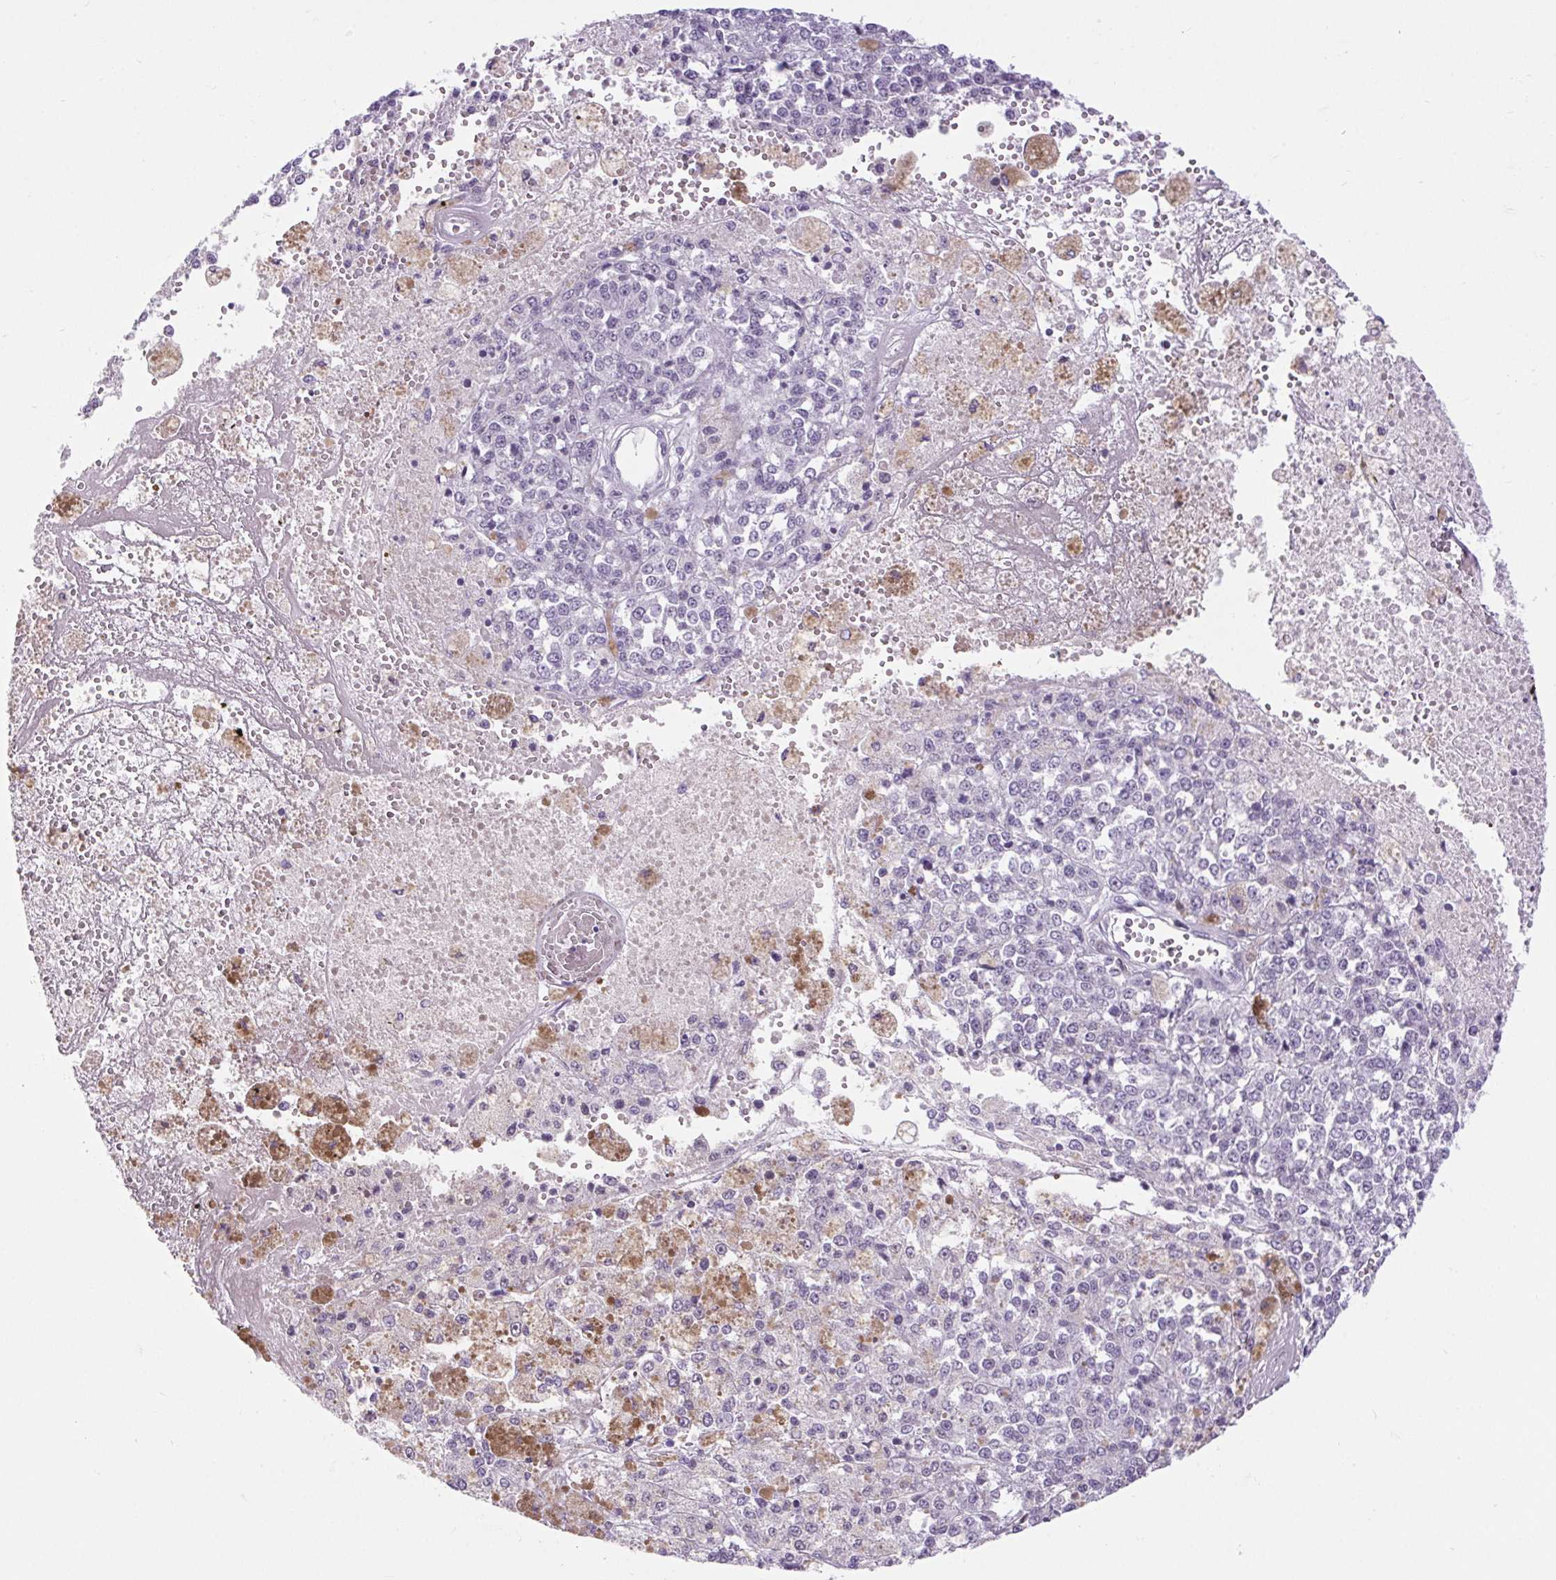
{"staining": {"intensity": "negative", "quantity": "none", "location": "none"}, "tissue": "melanoma", "cell_type": "Tumor cells", "image_type": "cancer", "snomed": [{"axis": "morphology", "description": "Malignant melanoma, Metastatic site"}, {"axis": "topography", "description": "Lymph node"}], "caption": "DAB immunohistochemical staining of human melanoma shows no significant expression in tumor cells.", "gene": "BCAS1", "patient": {"sex": "female", "age": 64}}